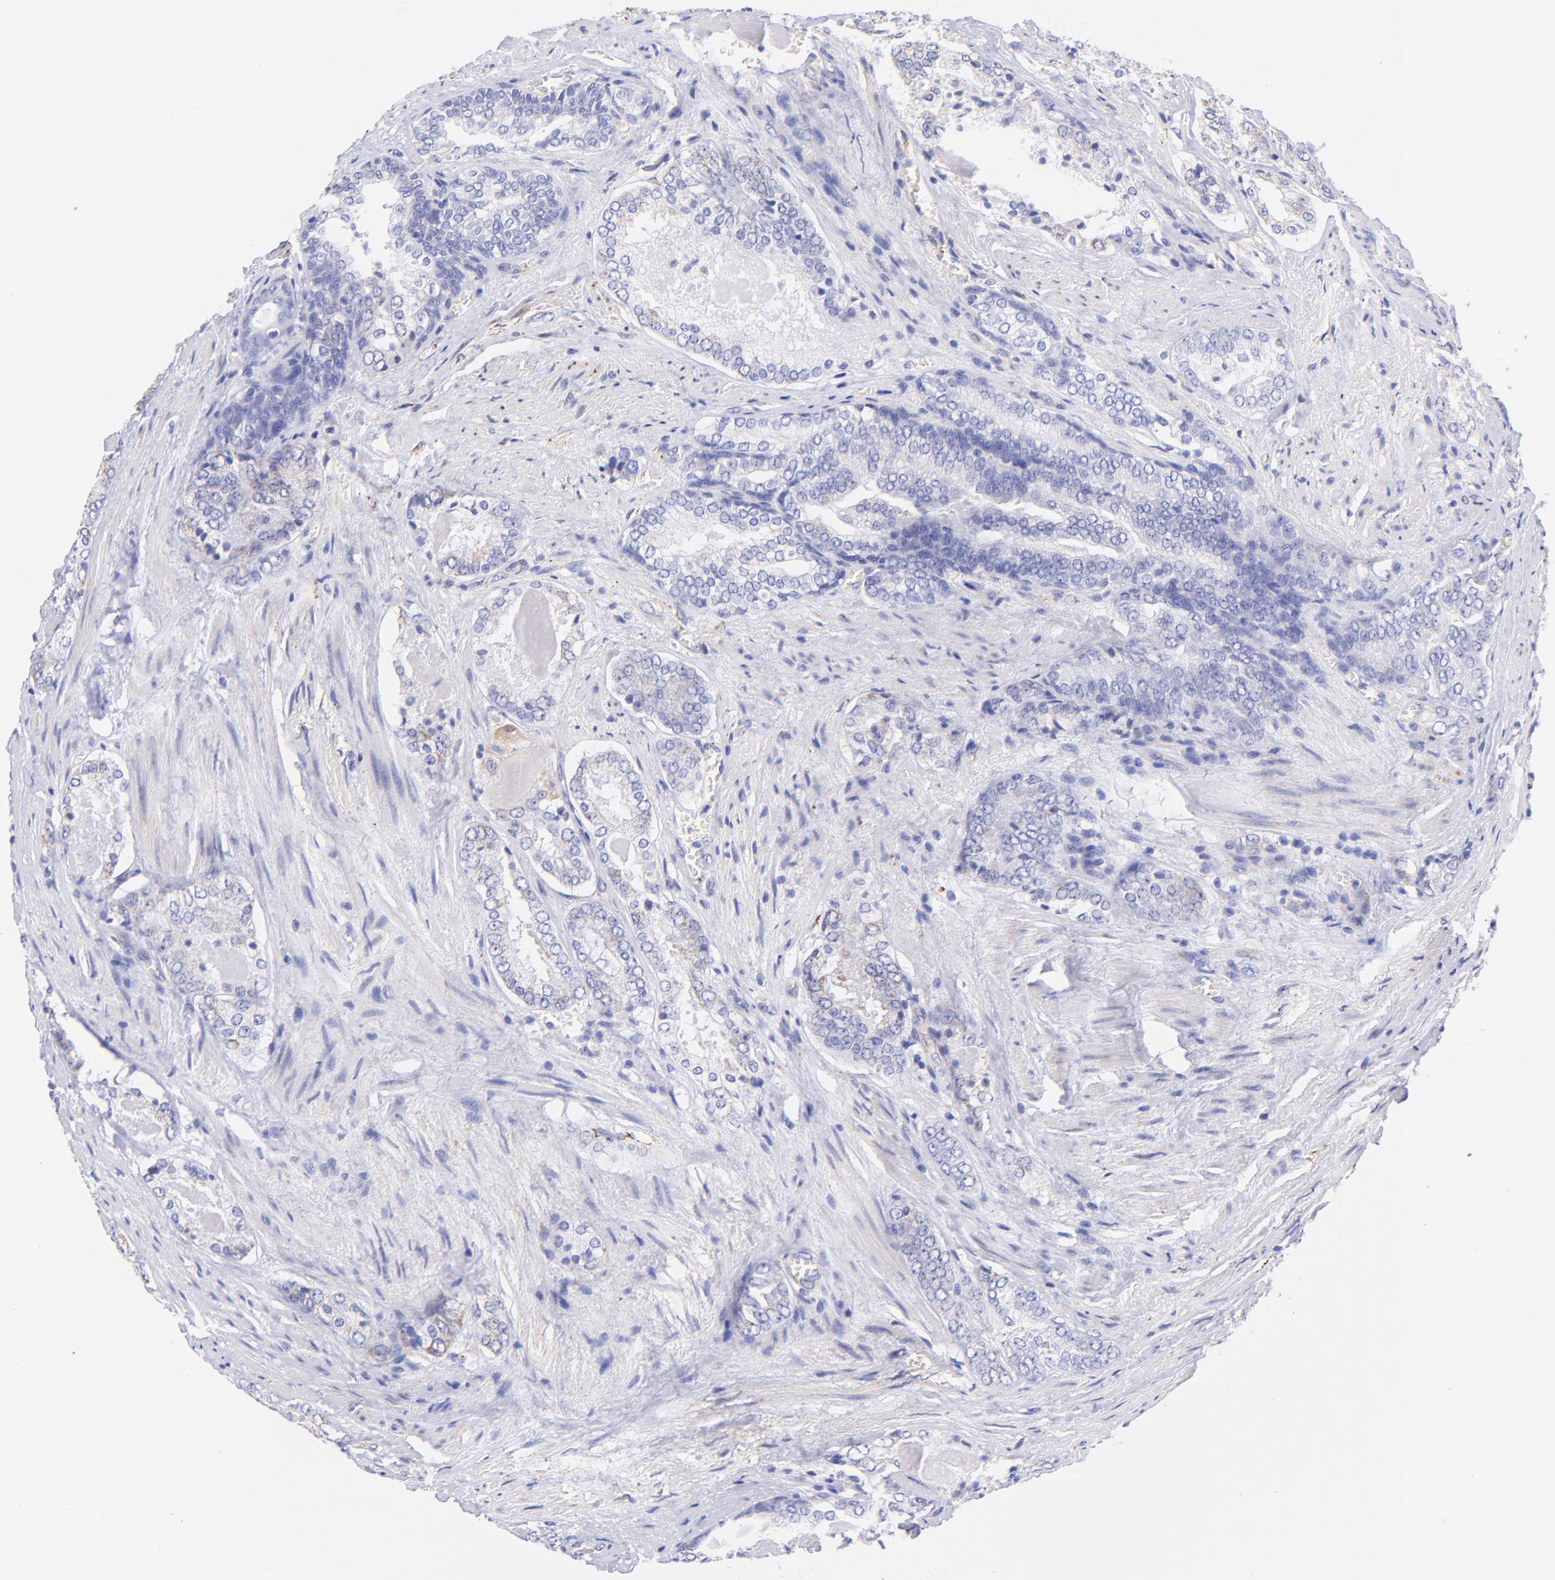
{"staining": {"intensity": "weak", "quantity": "<25%", "location": "cytoplasmic/membranous"}, "tissue": "prostate cancer", "cell_type": "Tumor cells", "image_type": "cancer", "snomed": [{"axis": "morphology", "description": "Adenocarcinoma, Medium grade"}, {"axis": "topography", "description": "Prostate"}], "caption": "This is an immunohistochemistry (IHC) histopathology image of human prostate adenocarcinoma (medium-grade). There is no positivity in tumor cells.", "gene": "SPARC", "patient": {"sex": "male", "age": 60}}